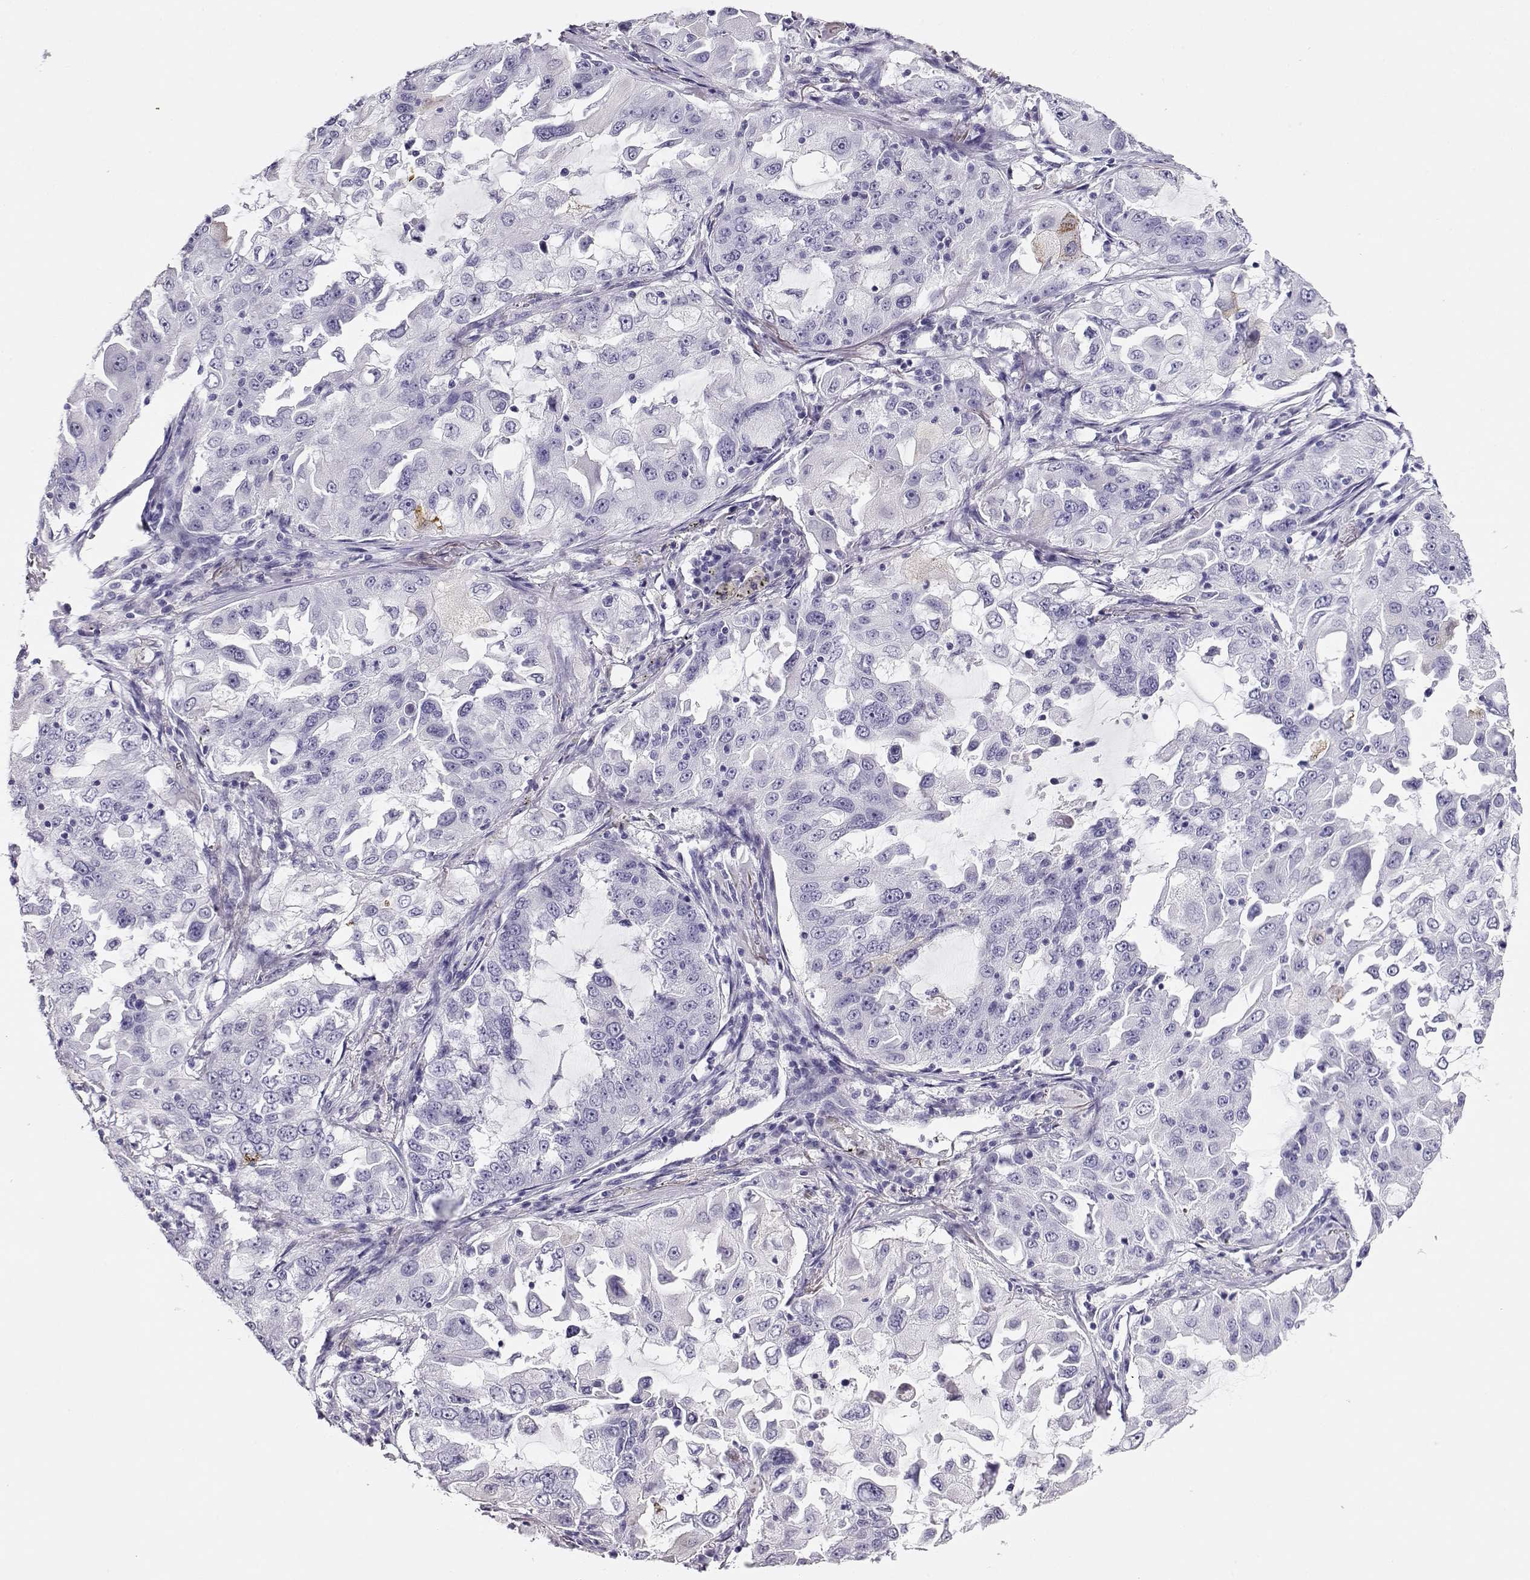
{"staining": {"intensity": "negative", "quantity": "none", "location": "none"}, "tissue": "lung cancer", "cell_type": "Tumor cells", "image_type": "cancer", "snomed": [{"axis": "morphology", "description": "Adenocarcinoma, NOS"}, {"axis": "topography", "description": "Lung"}], "caption": "IHC photomicrograph of neoplastic tissue: lung adenocarcinoma stained with DAB reveals no significant protein expression in tumor cells.", "gene": "CRX", "patient": {"sex": "female", "age": 61}}